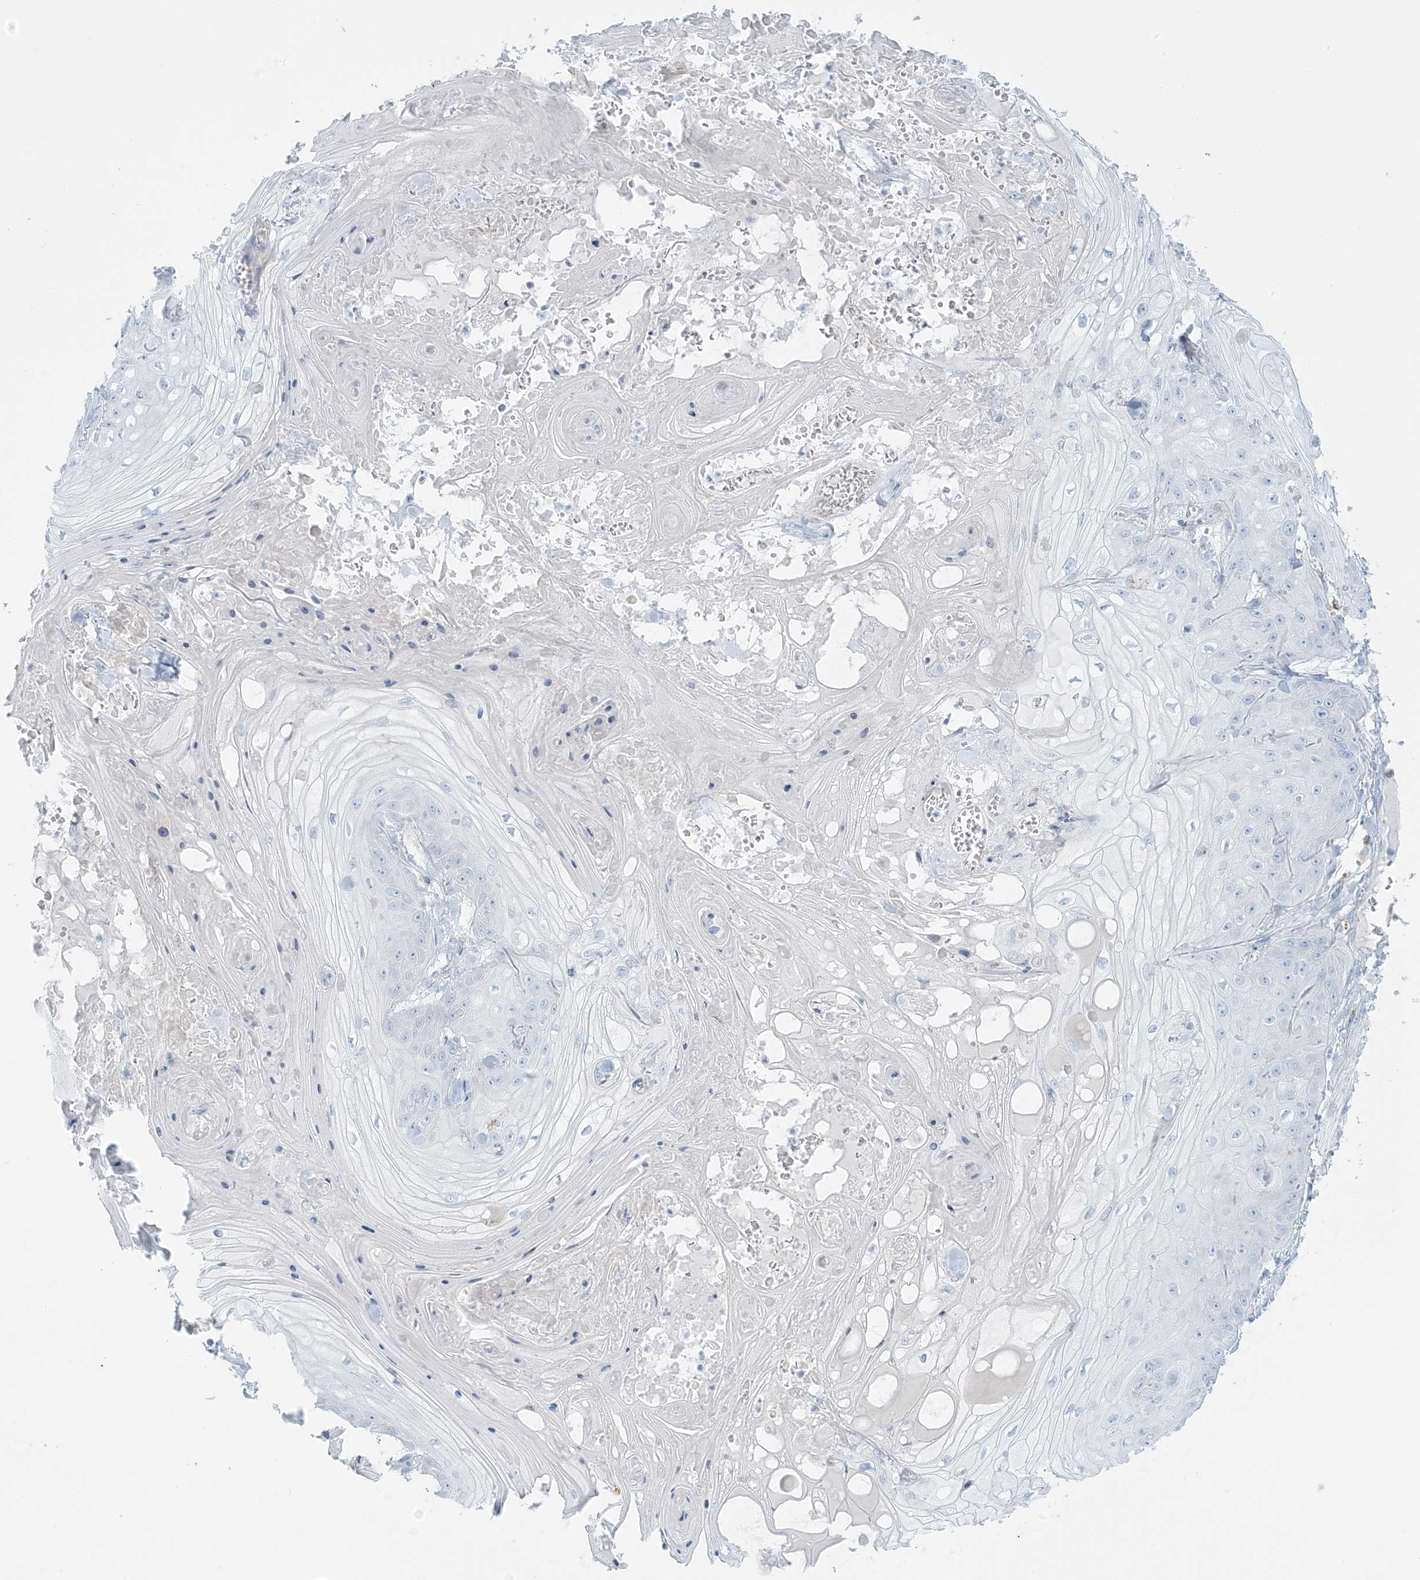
{"staining": {"intensity": "negative", "quantity": "none", "location": "none"}, "tissue": "skin cancer", "cell_type": "Tumor cells", "image_type": "cancer", "snomed": [{"axis": "morphology", "description": "Squamous cell carcinoma, NOS"}, {"axis": "topography", "description": "Skin"}], "caption": "IHC photomicrograph of skin squamous cell carcinoma stained for a protein (brown), which exhibits no staining in tumor cells.", "gene": "ZDHHC4", "patient": {"sex": "male", "age": 74}}